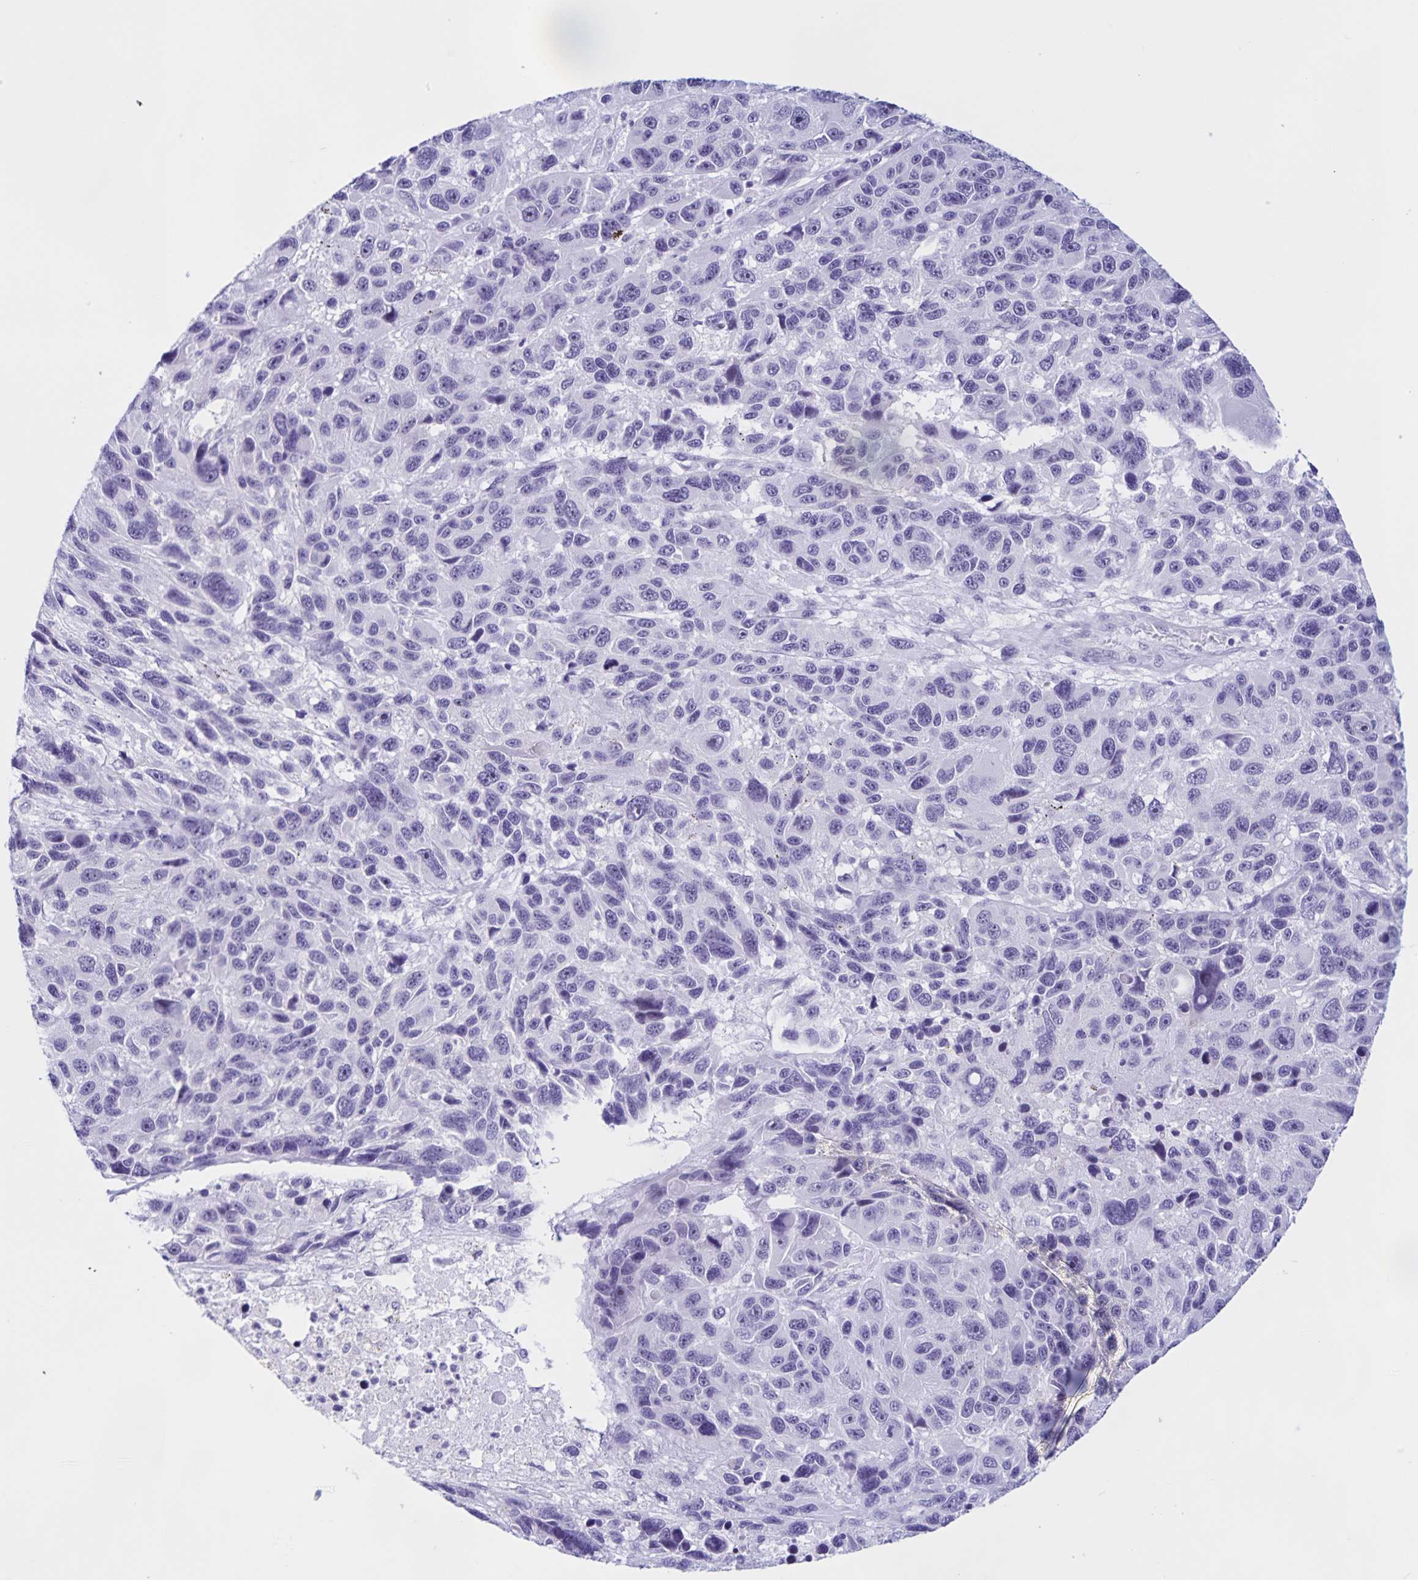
{"staining": {"intensity": "negative", "quantity": "none", "location": "none"}, "tissue": "melanoma", "cell_type": "Tumor cells", "image_type": "cancer", "snomed": [{"axis": "morphology", "description": "Malignant melanoma, NOS"}, {"axis": "topography", "description": "Skin"}], "caption": "Immunohistochemical staining of melanoma displays no significant expression in tumor cells.", "gene": "FAM170A", "patient": {"sex": "male", "age": 53}}